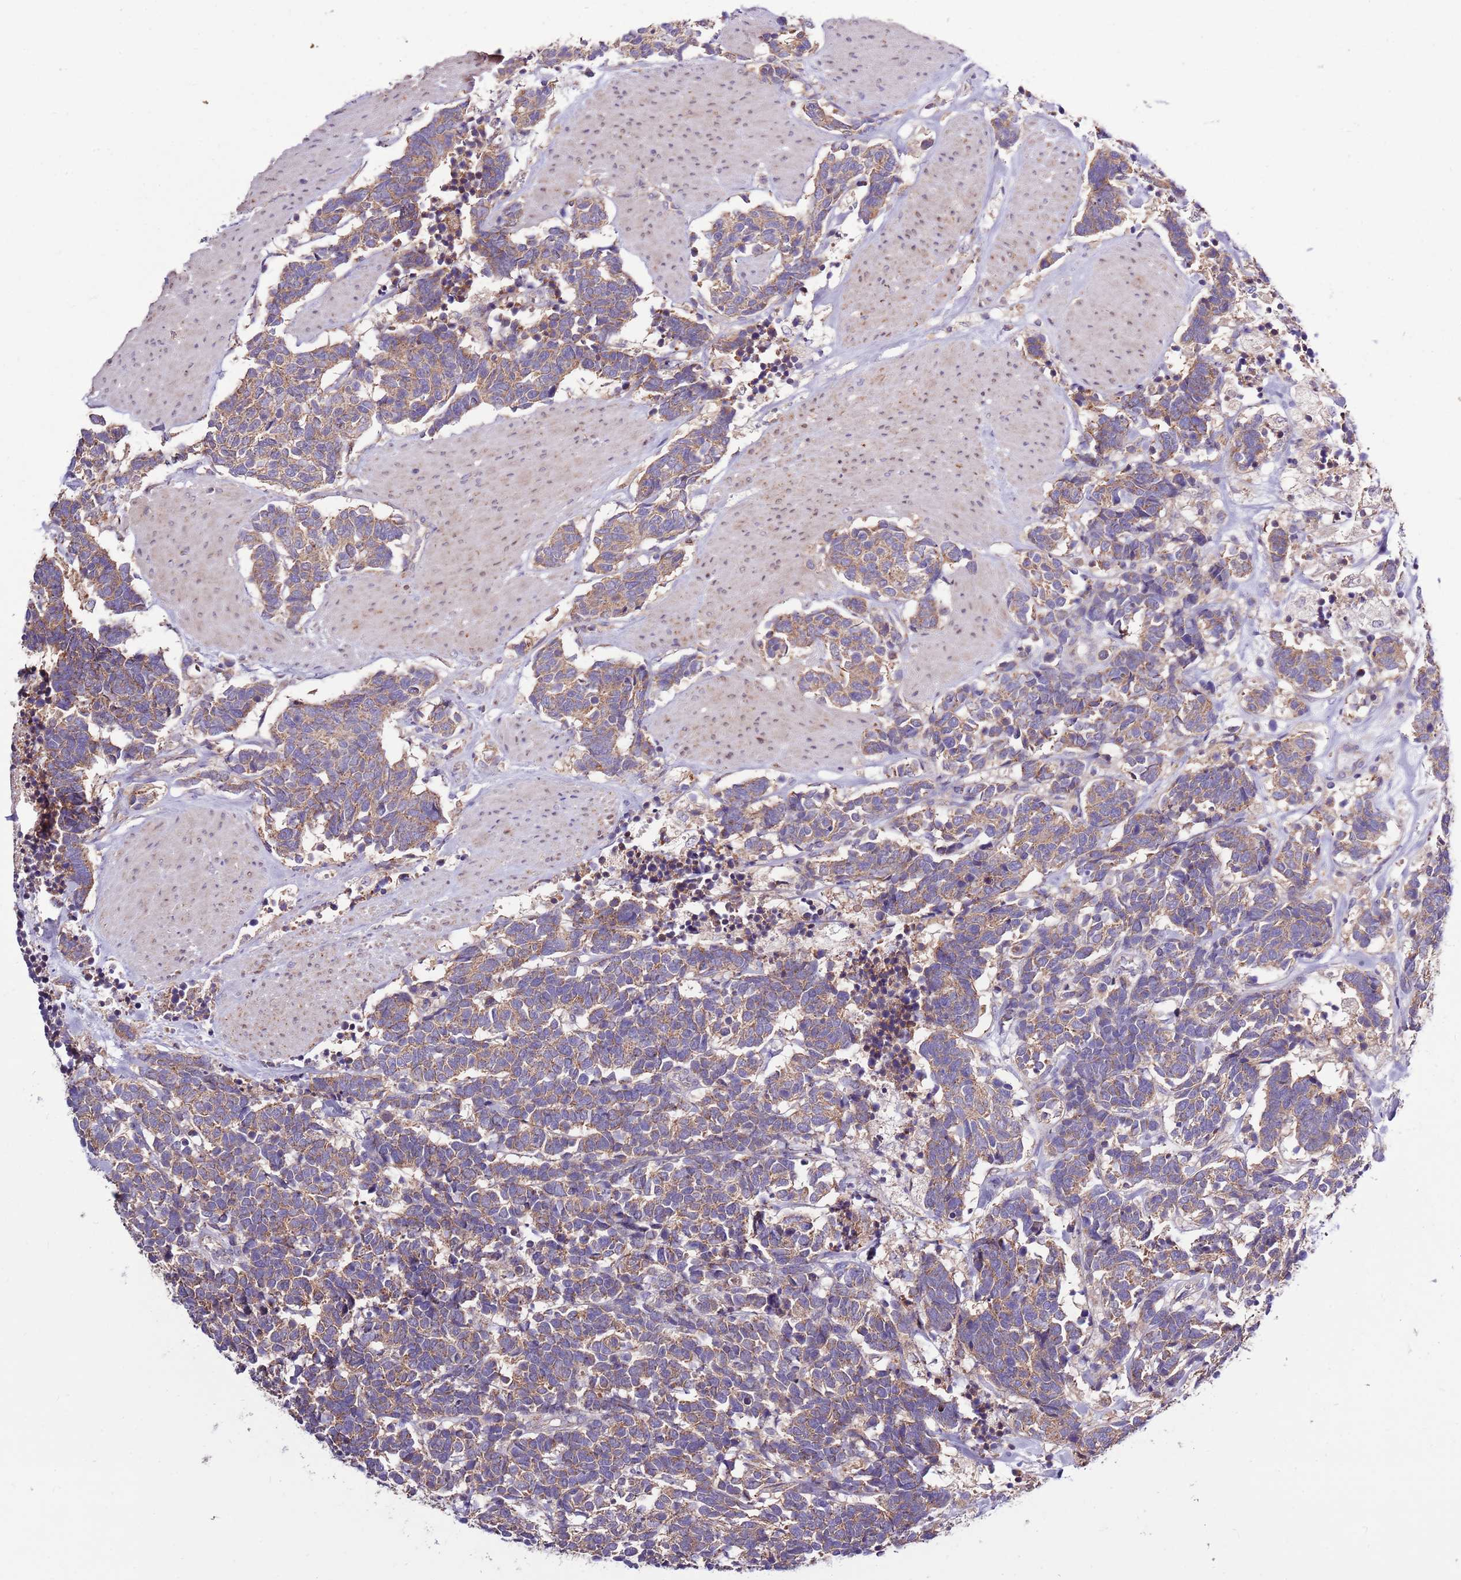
{"staining": {"intensity": "moderate", "quantity": ">75%", "location": "cytoplasmic/membranous"}, "tissue": "carcinoid", "cell_type": "Tumor cells", "image_type": "cancer", "snomed": [{"axis": "morphology", "description": "Carcinoma, NOS"}, {"axis": "morphology", "description": "Carcinoid, malignant, NOS"}, {"axis": "topography", "description": "Urinary bladder"}], "caption": "Carcinoid was stained to show a protein in brown. There is medium levels of moderate cytoplasmic/membranous positivity in about >75% of tumor cells.", "gene": "SMG1", "patient": {"sex": "male", "age": 57}}